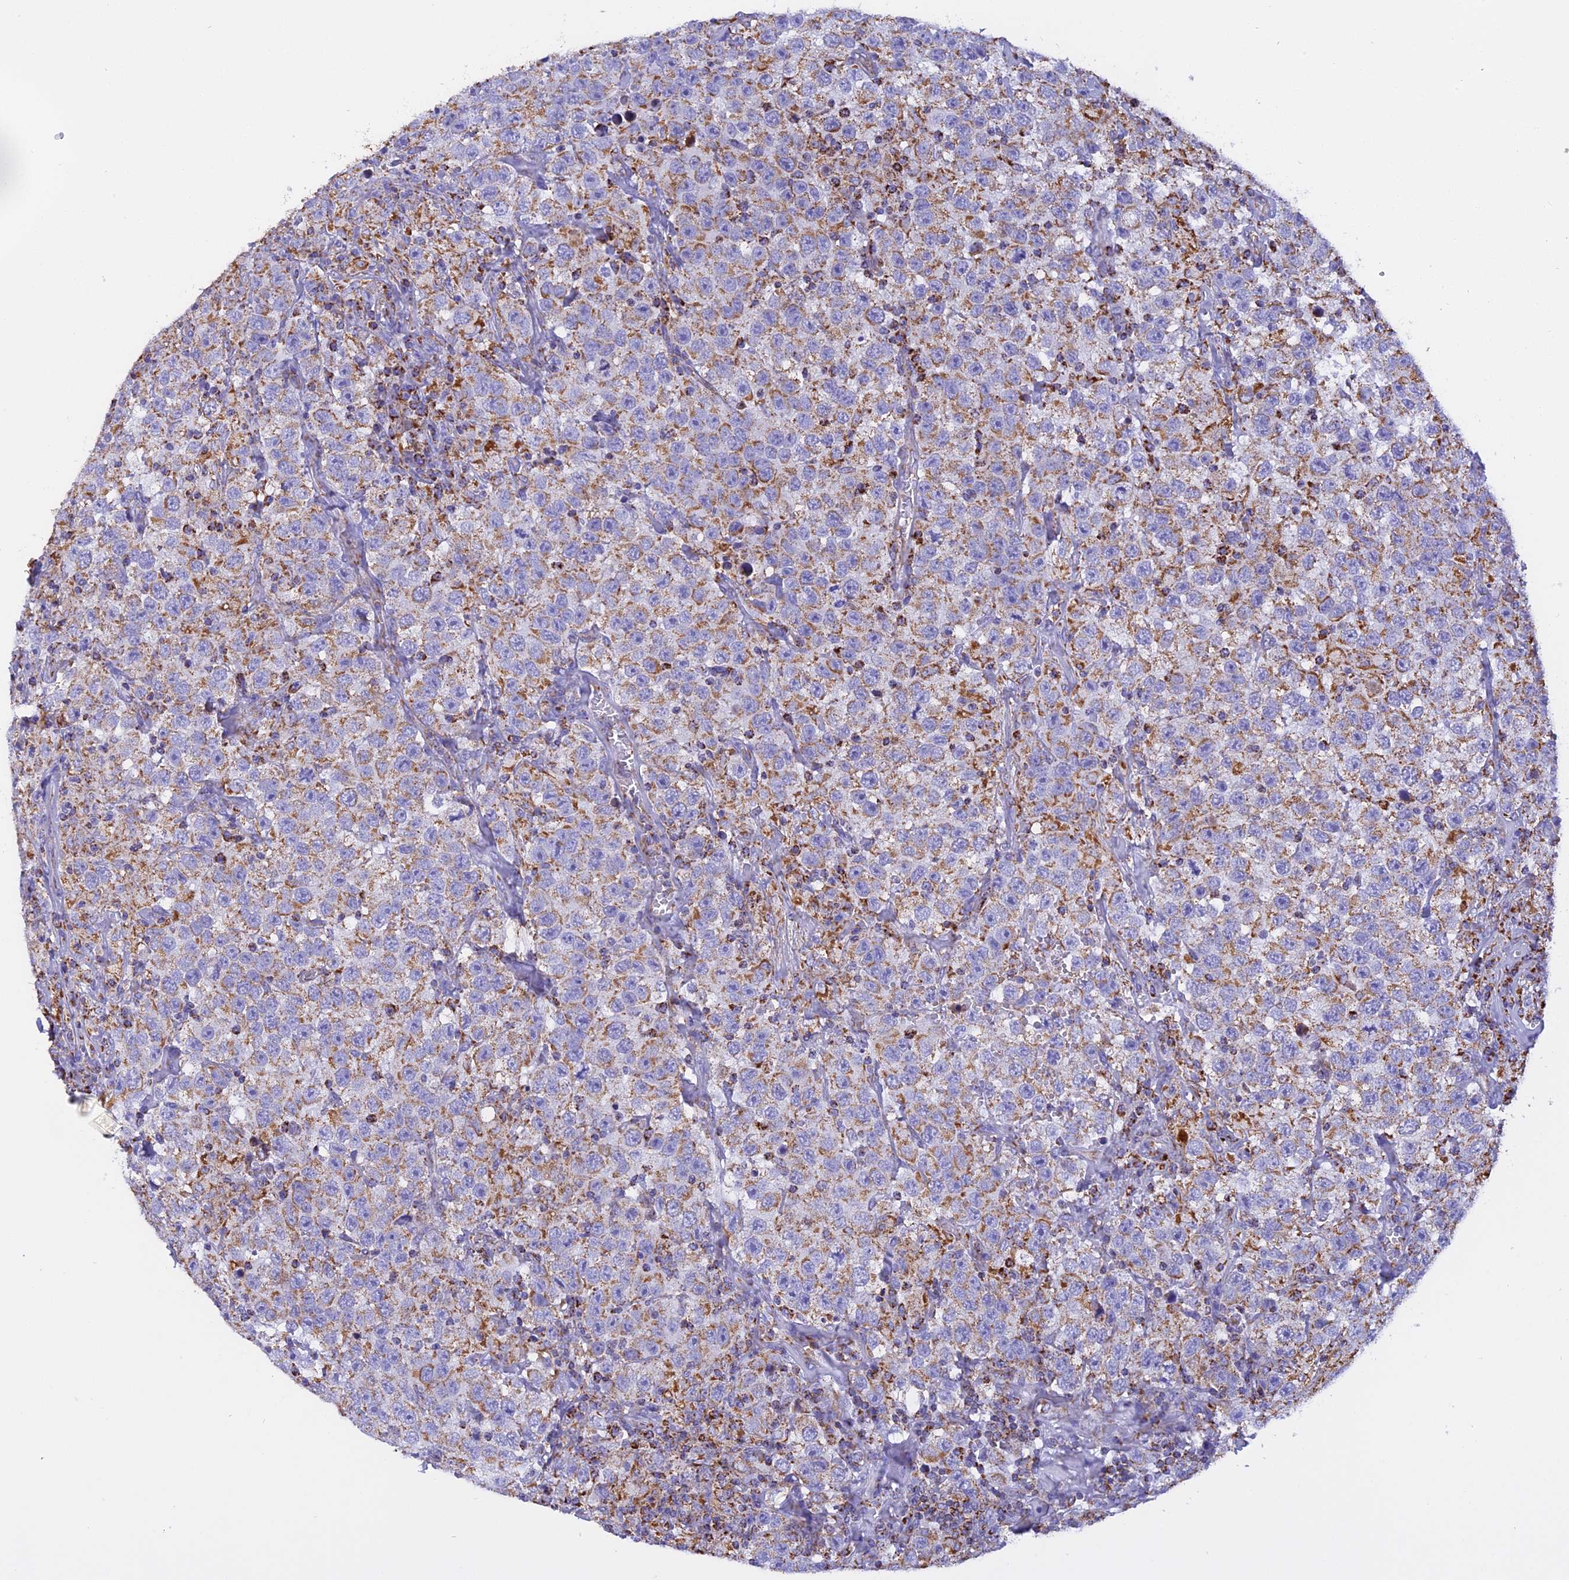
{"staining": {"intensity": "weak", "quantity": ">75%", "location": "cytoplasmic/membranous"}, "tissue": "testis cancer", "cell_type": "Tumor cells", "image_type": "cancer", "snomed": [{"axis": "morphology", "description": "Seminoma, NOS"}, {"axis": "topography", "description": "Testis"}], "caption": "Protein staining displays weak cytoplasmic/membranous expression in approximately >75% of tumor cells in testis cancer.", "gene": "KCNG1", "patient": {"sex": "male", "age": 41}}